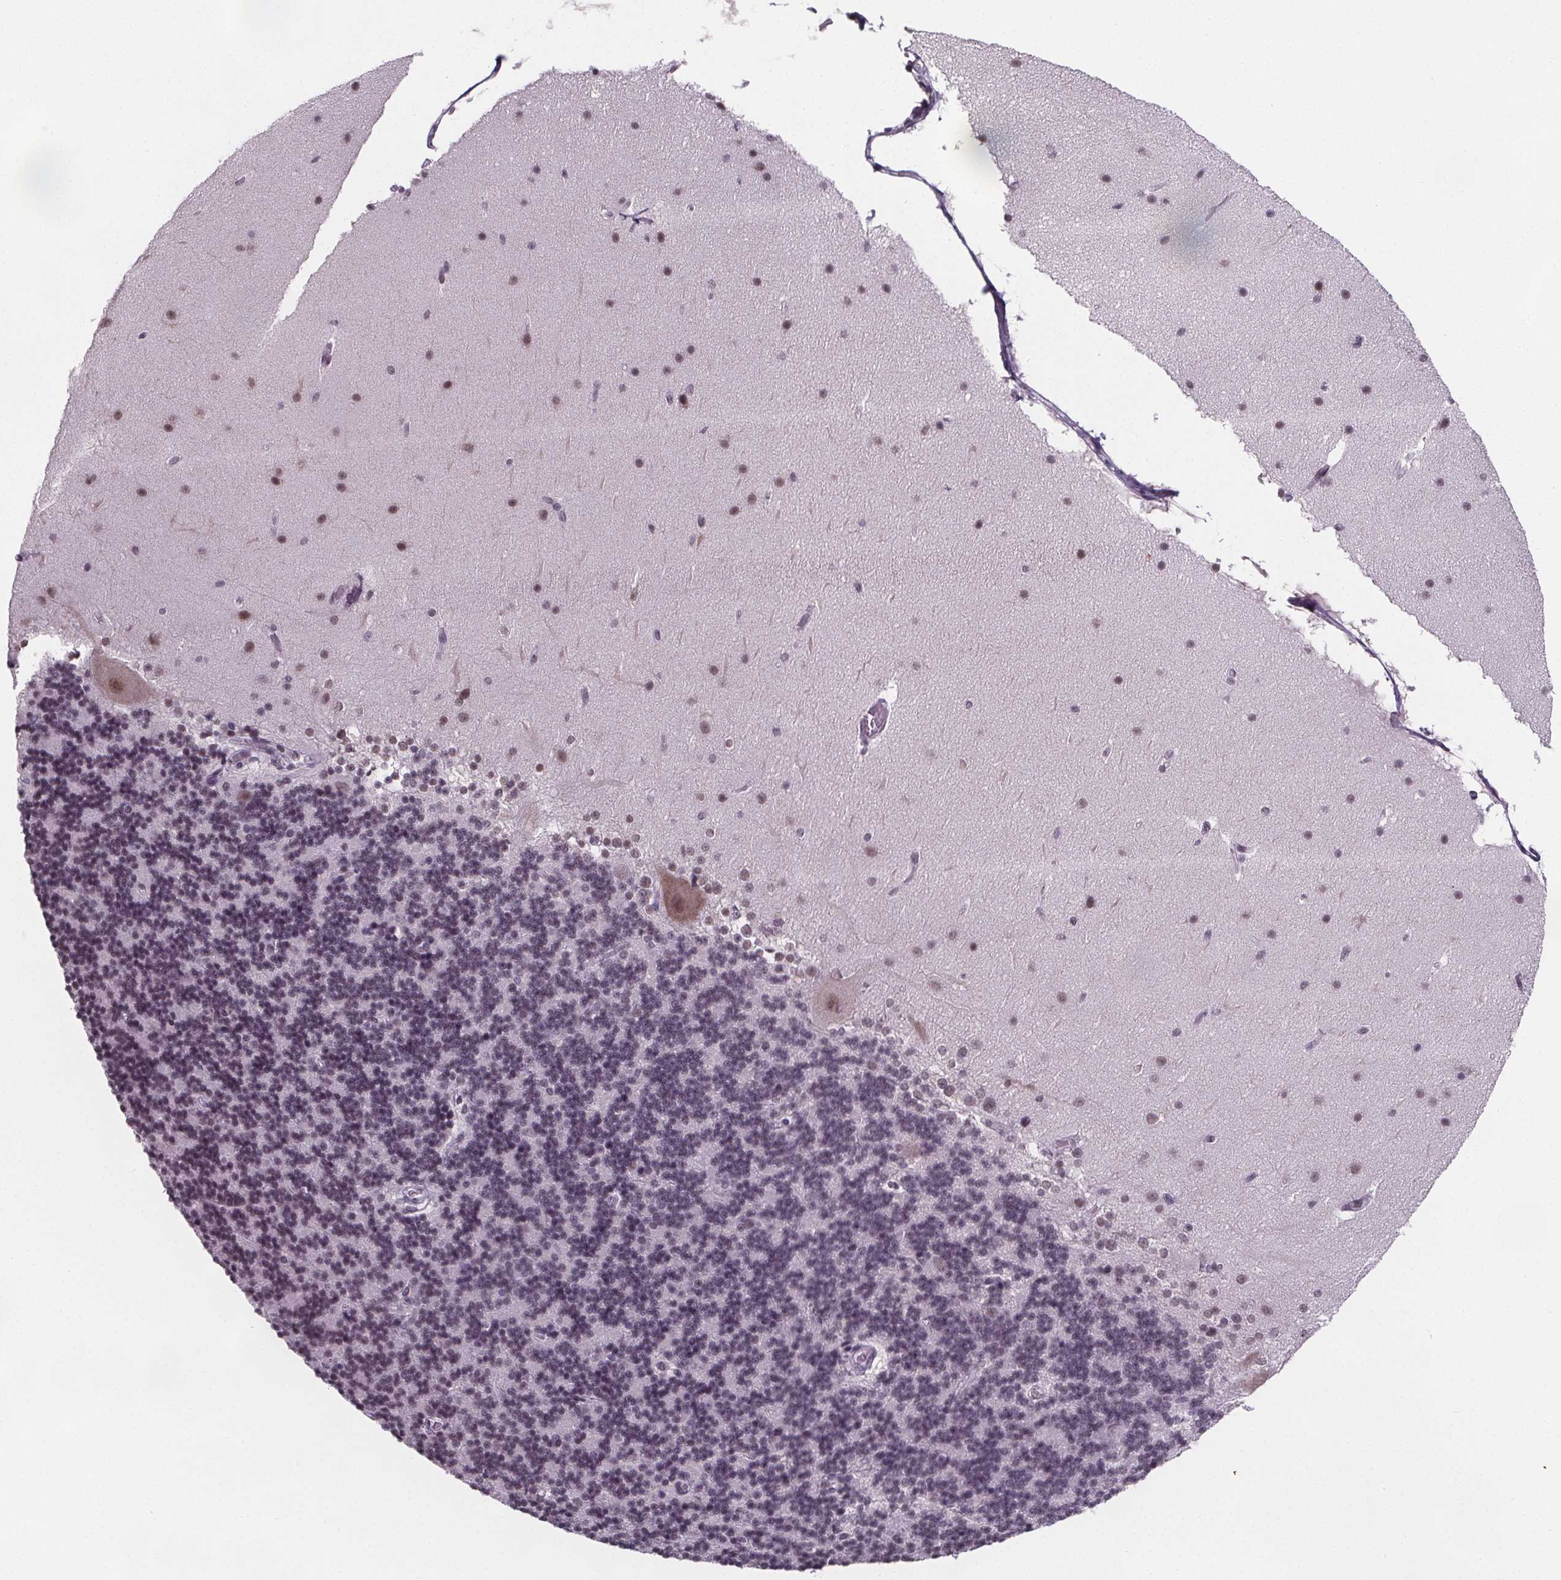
{"staining": {"intensity": "weak", "quantity": "<25%", "location": "nuclear"}, "tissue": "cerebellum", "cell_type": "Cells in granular layer", "image_type": "normal", "snomed": [{"axis": "morphology", "description": "Normal tissue, NOS"}, {"axis": "topography", "description": "Cerebellum"}], "caption": "High power microscopy micrograph of an immunohistochemistry photomicrograph of unremarkable cerebellum, revealing no significant positivity in cells in granular layer. (Immunohistochemistry (ihc), brightfield microscopy, high magnification).", "gene": "ZNF572", "patient": {"sex": "female", "age": 19}}